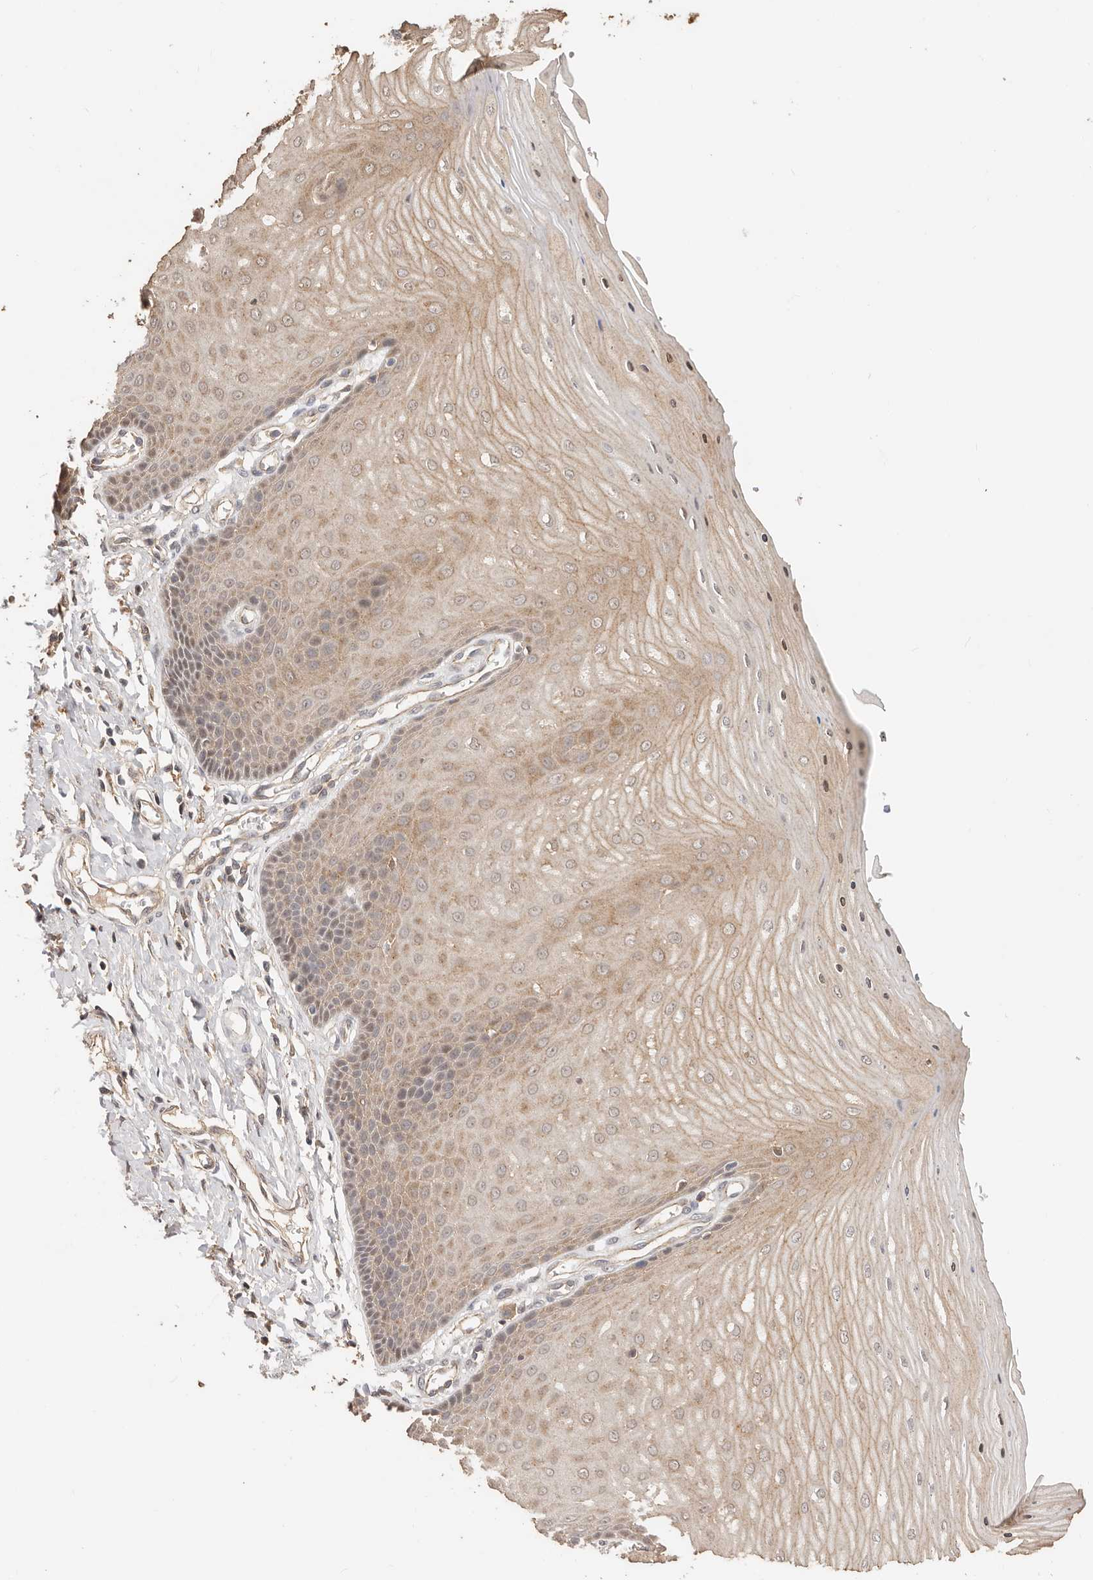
{"staining": {"intensity": "moderate", "quantity": ">75%", "location": "cytoplasmic/membranous"}, "tissue": "cervix", "cell_type": "Glandular cells", "image_type": "normal", "snomed": [{"axis": "morphology", "description": "Normal tissue, NOS"}, {"axis": "topography", "description": "Cervix"}], "caption": "The immunohistochemical stain labels moderate cytoplasmic/membranous positivity in glandular cells of normal cervix.", "gene": "AFDN", "patient": {"sex": "female", "age": 55}}